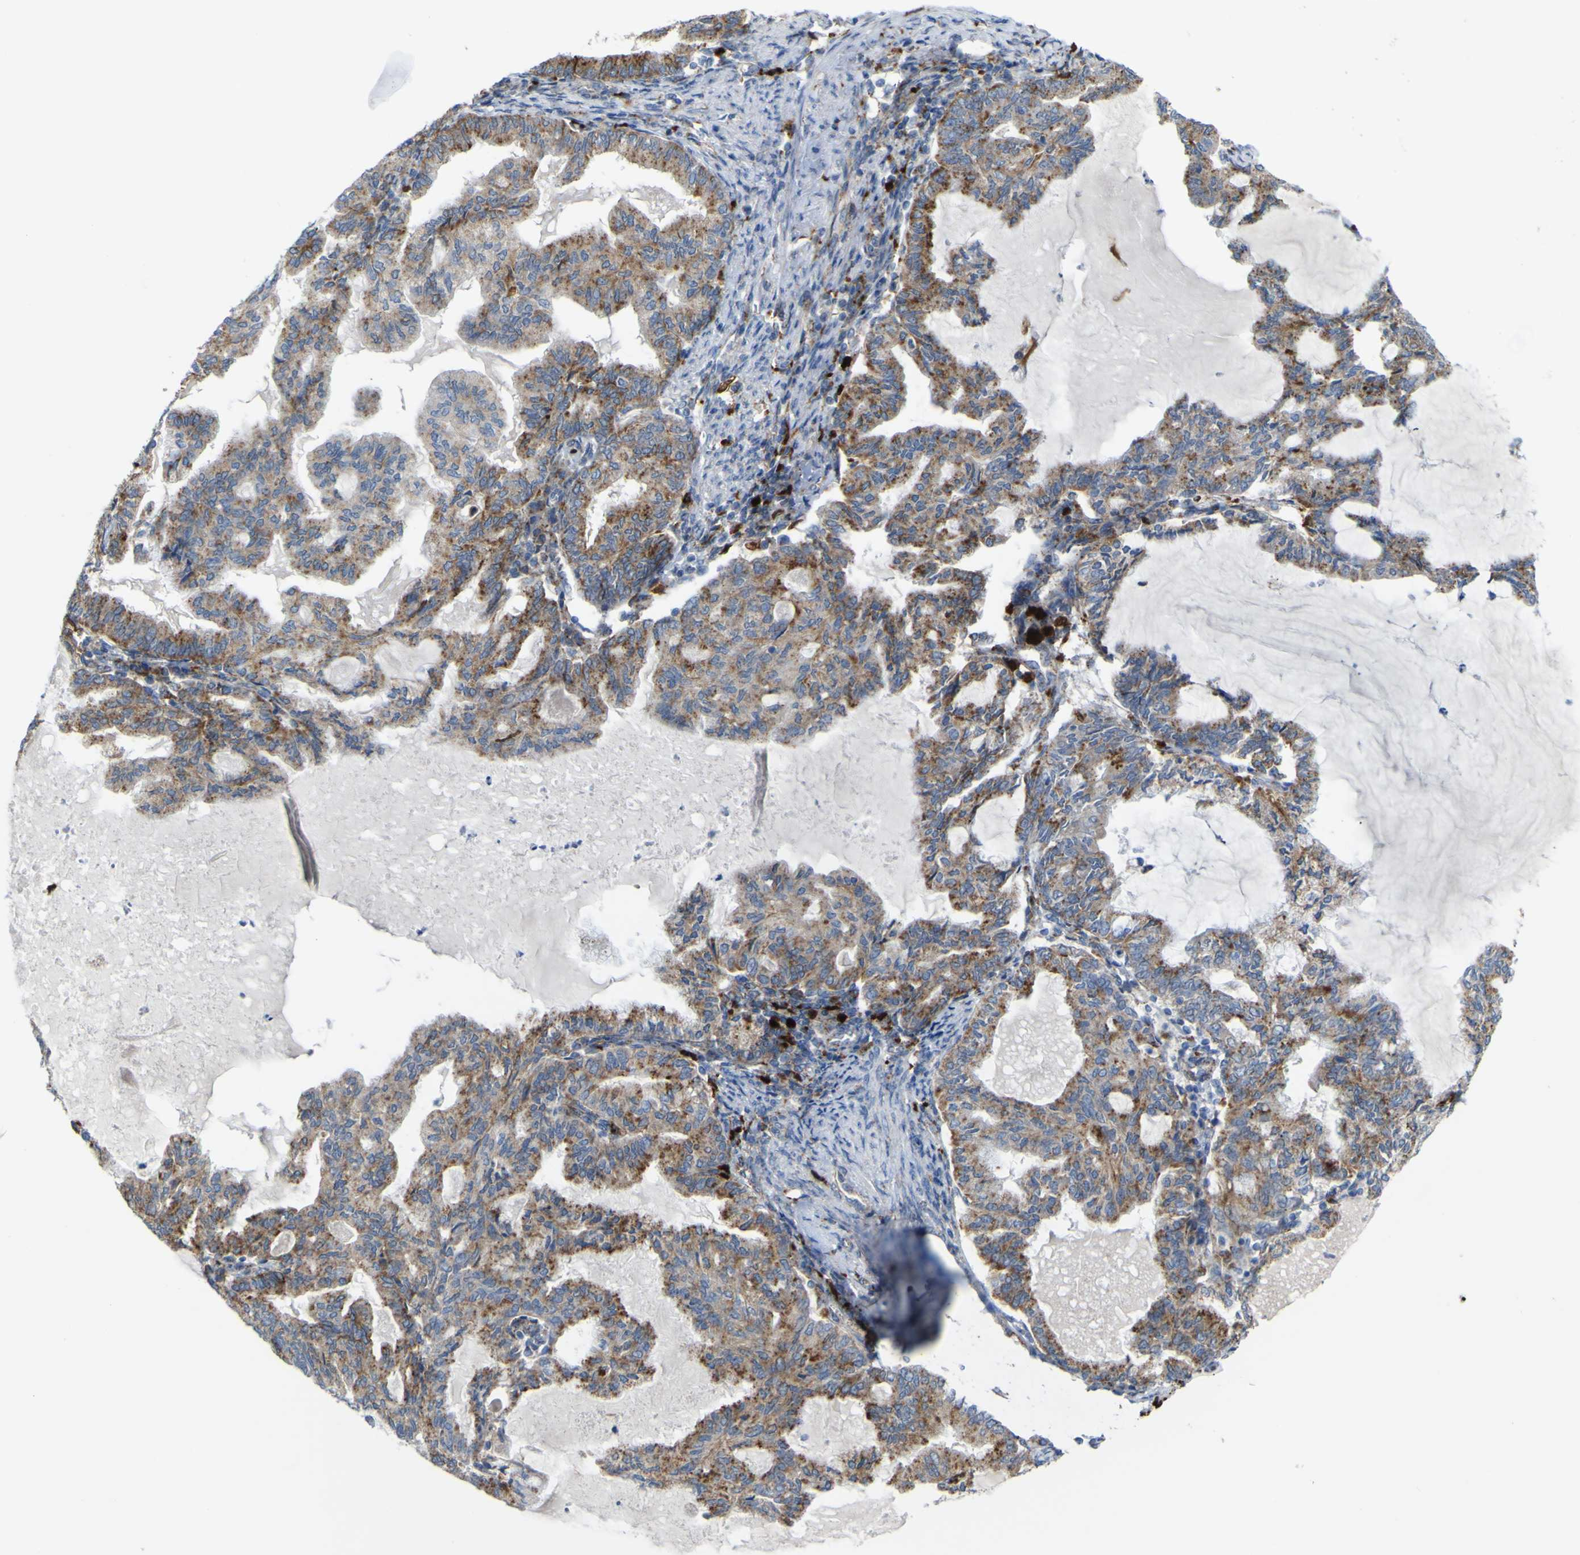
{"staining": {"intensity": "moderate", "quantity": ">75%", "location": "cytoplasmic/membranous"}, "tissue": "endometrial cancer", "cell_type": "Tumor cells", "image_type": "cancer", "snomed": [{"axis": "morphology", "description": "Adenocarcinoma, NOS"}, {"axis": "topography", "description": "Endometrium"}], "caption": "Human endometrial cancer (adenocarcinoma) stained with a brown dye displays moderate cytoplasmic/membranous positive expression in about >75% of tumor cells.", "gene": "PLD3", "patient": {"sex": "female", "age": 86}}